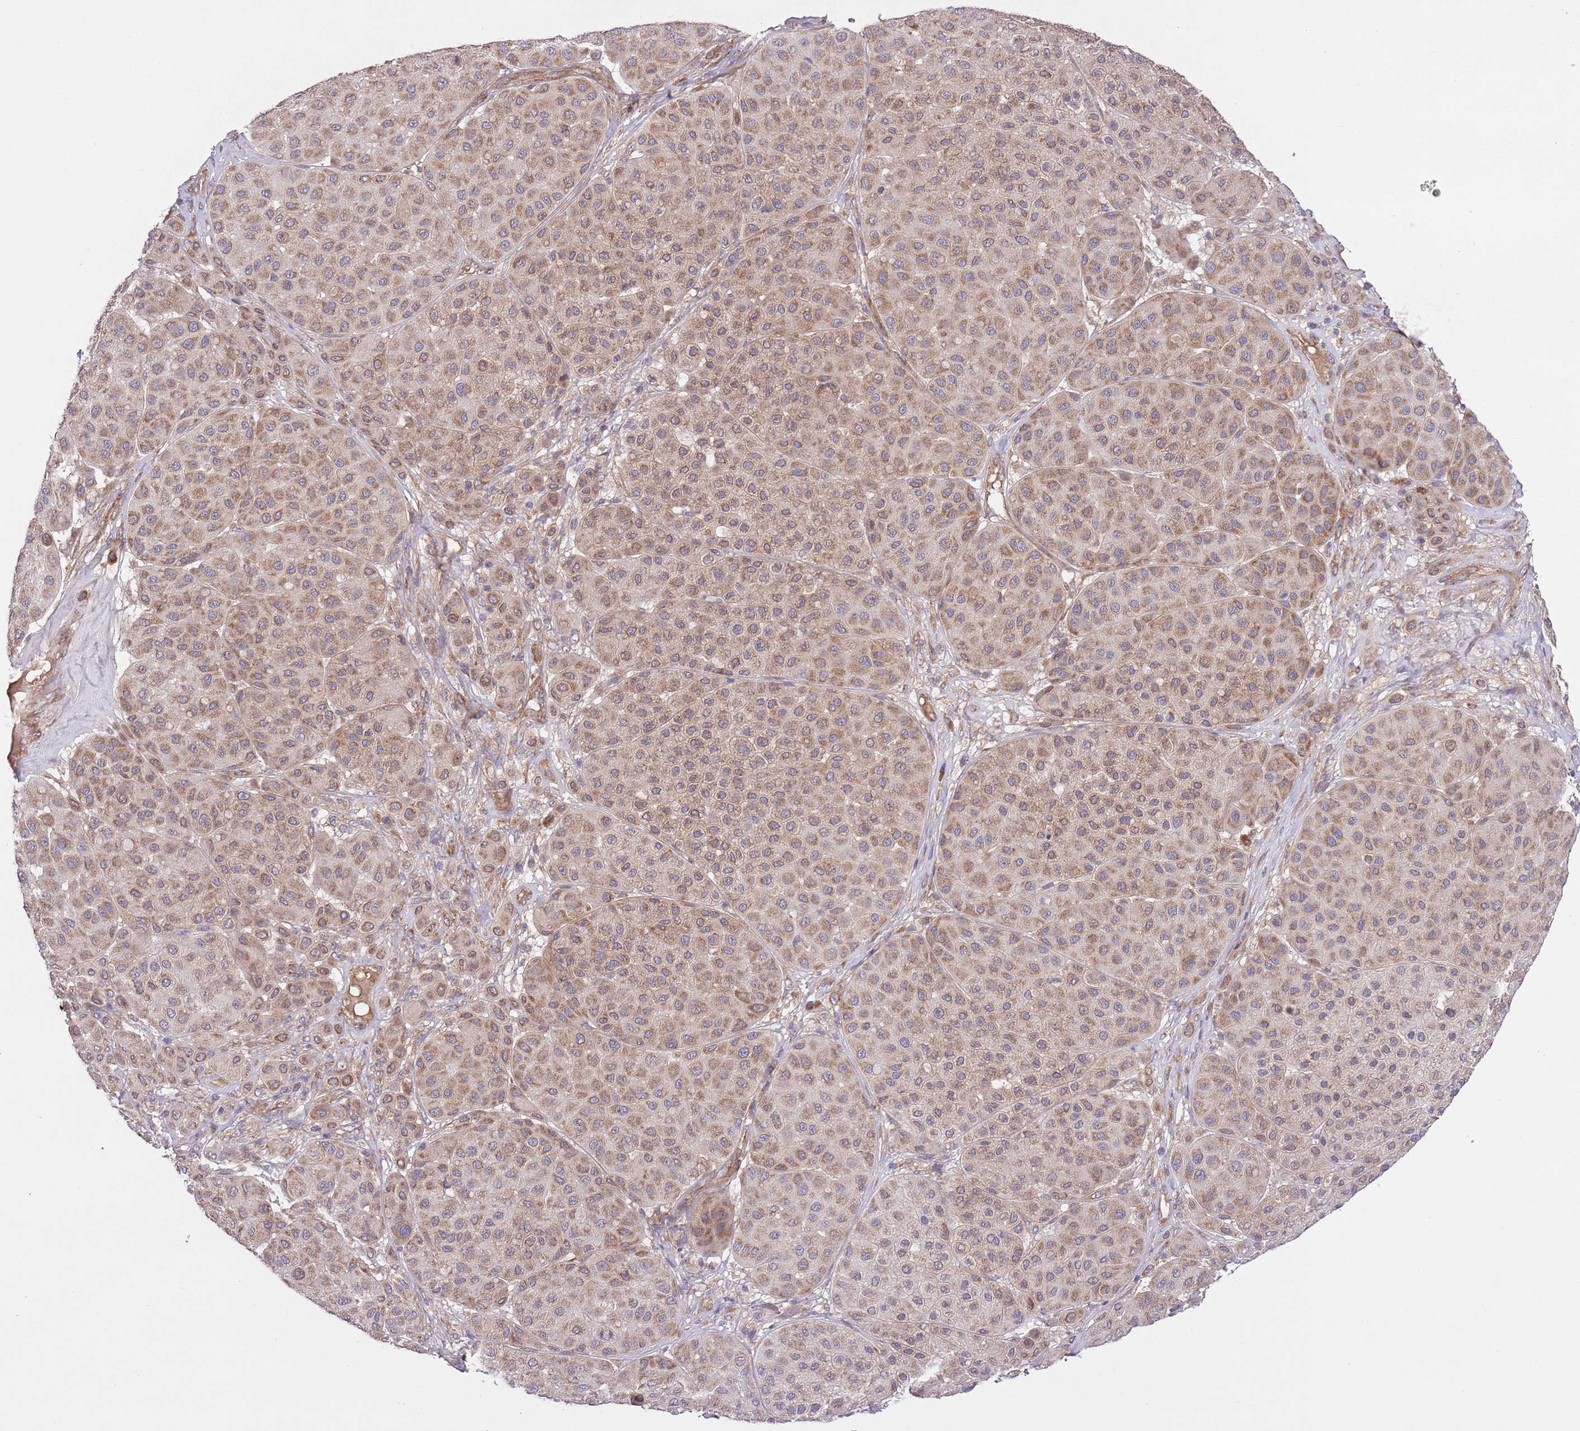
{"staining": {"intensity": "moderate", "quantity": ">75%", "location": "cytoplasmic/membranous"}, "tissue": "melanoma", "cell_type": "Tumor cells", "image_type": "cancer", "snomed": [{"axis": "morphology", "description": "Malignant melanoma, Metastatic site"}, {"axis": "topography", "description": "Smooth muscle"}], "caption": "This micrograph shows immunohistochemistry (IHC) staining of human malignant melanoma (metastatic site), with medium moderate cytoplasmic/membranous expression in approximately >75% of tumor cells.", "gene": "MFNG", "patient": {"sex": "male", "age": 41}}